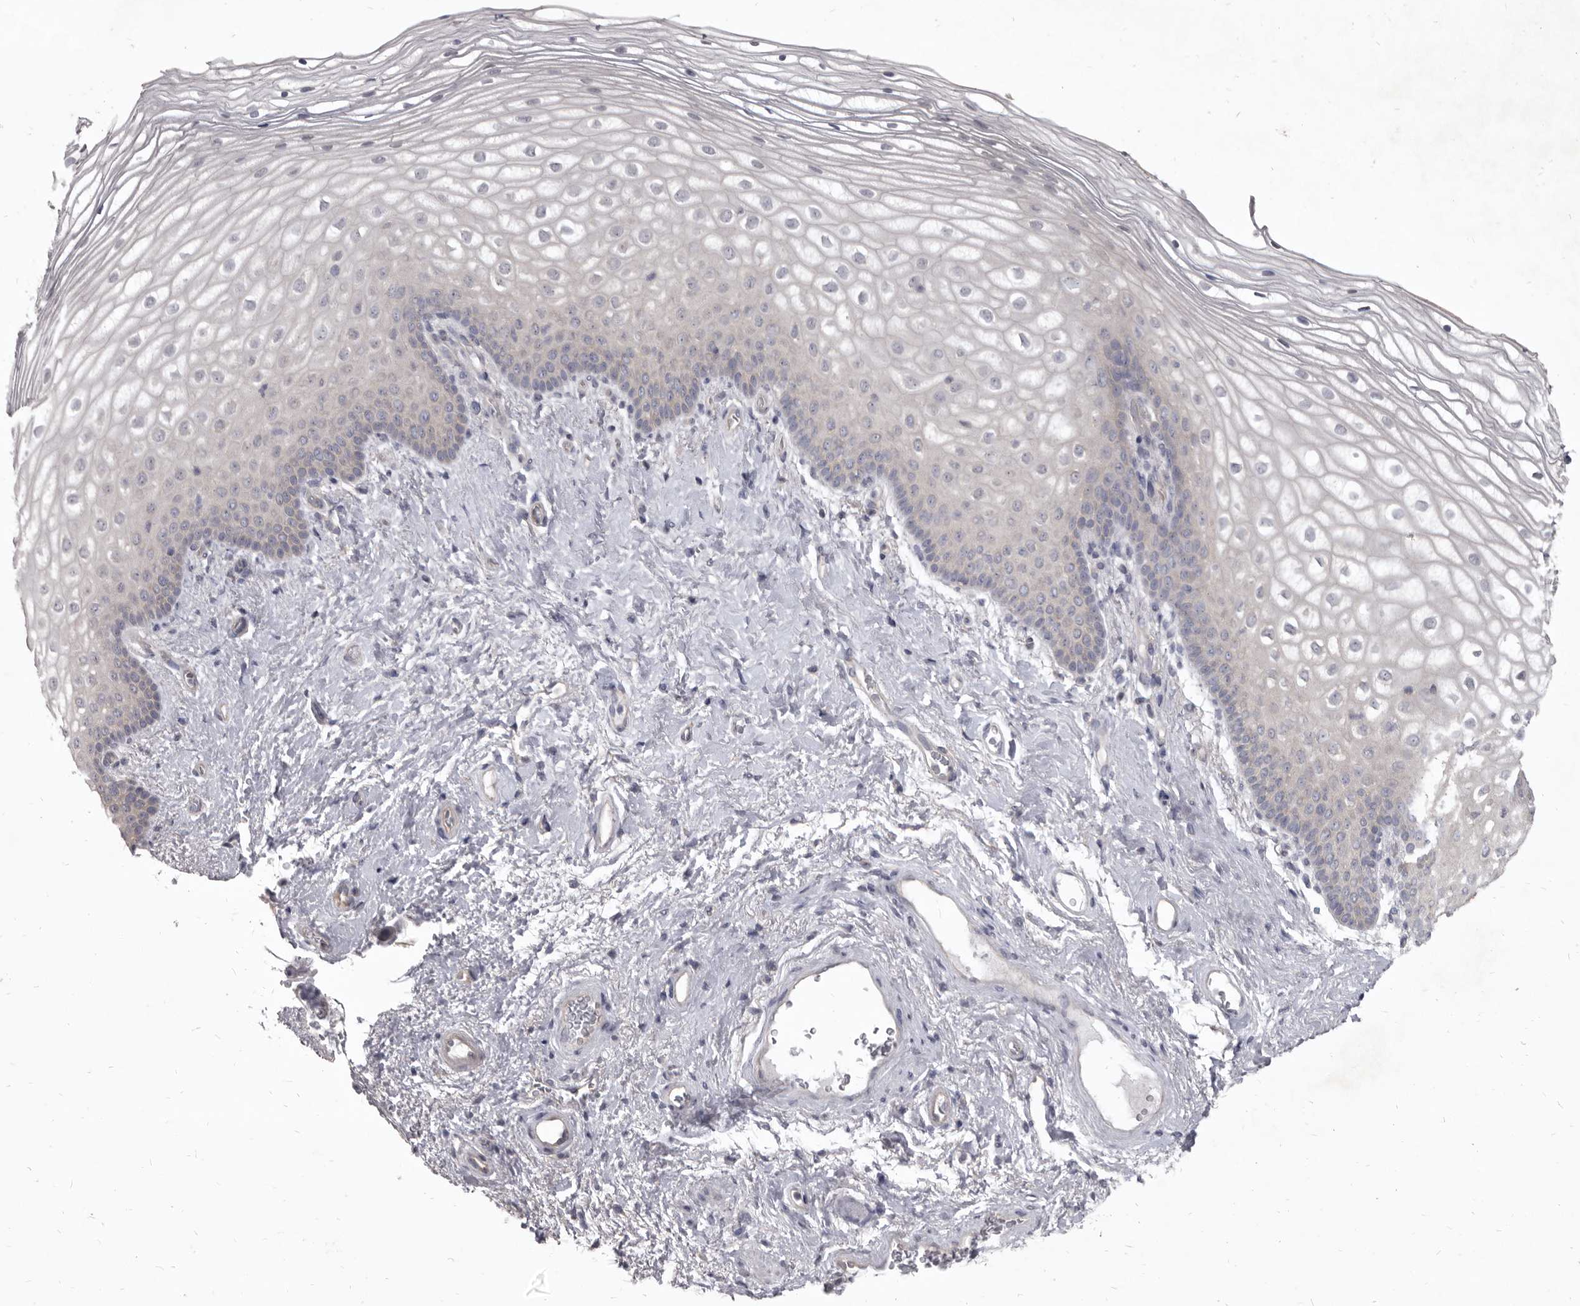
{"staining": {"intensity": "negative", "quantity": "none", "location": "none"}, "tissue": "vagina", "cell_type": "Squamous epithelial cells", "image_type": "normal", "snomed": [{"axis": "morphology", "description": "Normal tissue, NOS"}, {"axis": "topography", "description": "Vagina"}], "caption": "IHC image of unremarkable vagina stained for a protein (brown), which reveals no positivity in squamous epithelial cells.", "gene": "GSK3B", "patient": {"sex": "female", "age": 60}}